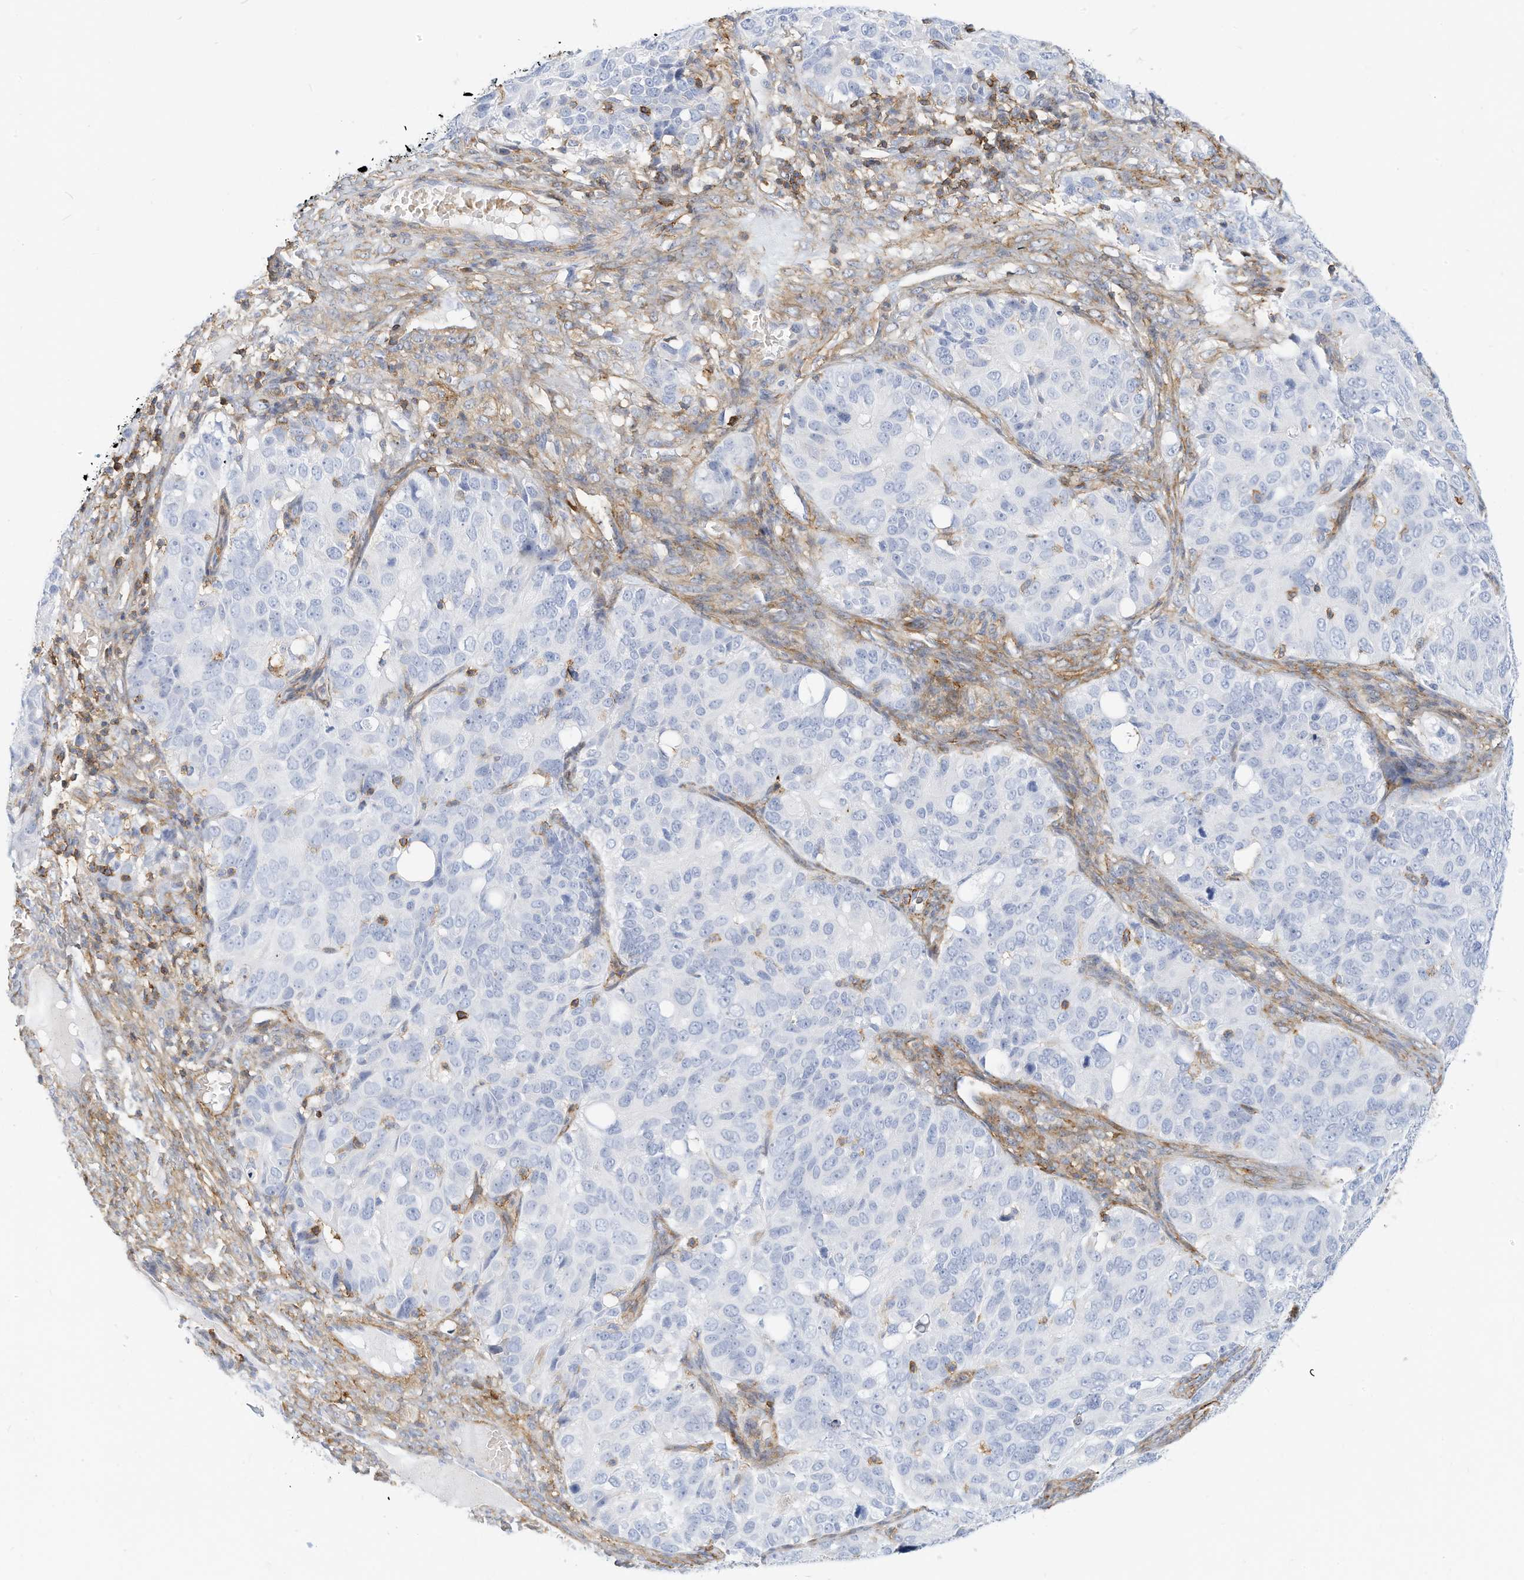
{"staining": {"intensity": "negative", "quantity": "none", "location": "none"}, "tissue": "ovarian cancer", "cell_type": "Tumor cells", "image_type": "cancer", "snomed": [{"axis": "morphology", "description": "Carcinoma, endometroid"}, {"axis": "topography", "description": "Ovary"}], "caption": "The photomicrograph shows no significant positivity in tumor cells of endometroid carcinoma (ovarian).", "gene": "TXNDC9", "patient": {"sex": "female", "age": 51}}